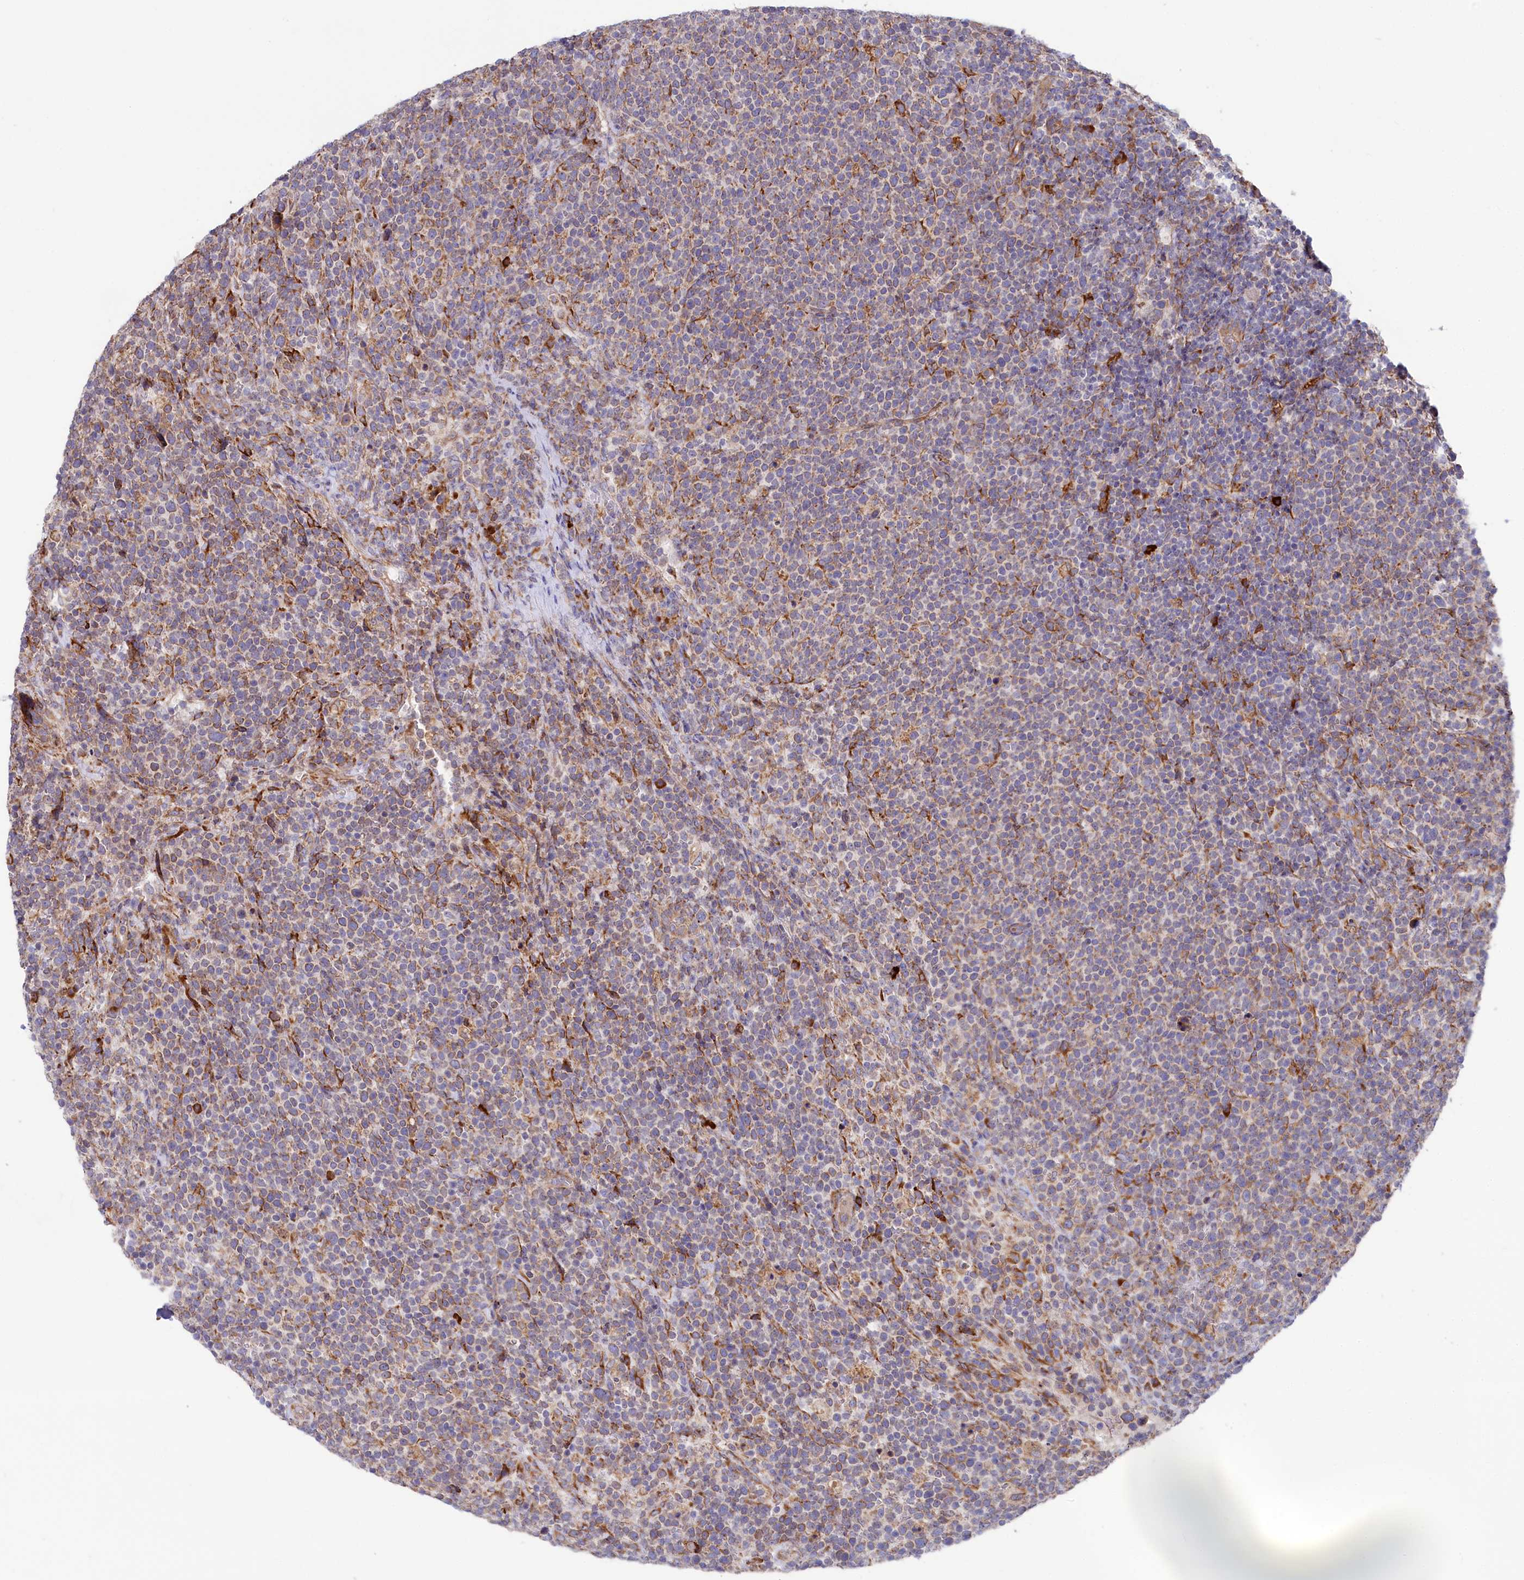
{"staining": {"intensity": "moderate", "quantity": "<25%", "location": "cytoplasmic/membranous"}, "tissue": "lymphoma", "cell_type": "Tumor cells", "image_type": "cancer", "snomed": [{"axis": "morphology", "description": "Malignant lymphoma, non-Hodgkin's type, High grade"}, {"axis": "topography", "description": "Lymph node"}], "caption": "Lymphoma tissue demonstrates moderate cytoplasmic/membranous staining in approximately <25% of tumor cells, visualized by immunohistochemistry.", "gene": "CHID1", "patient": {"sex": "male", "age": 61}}